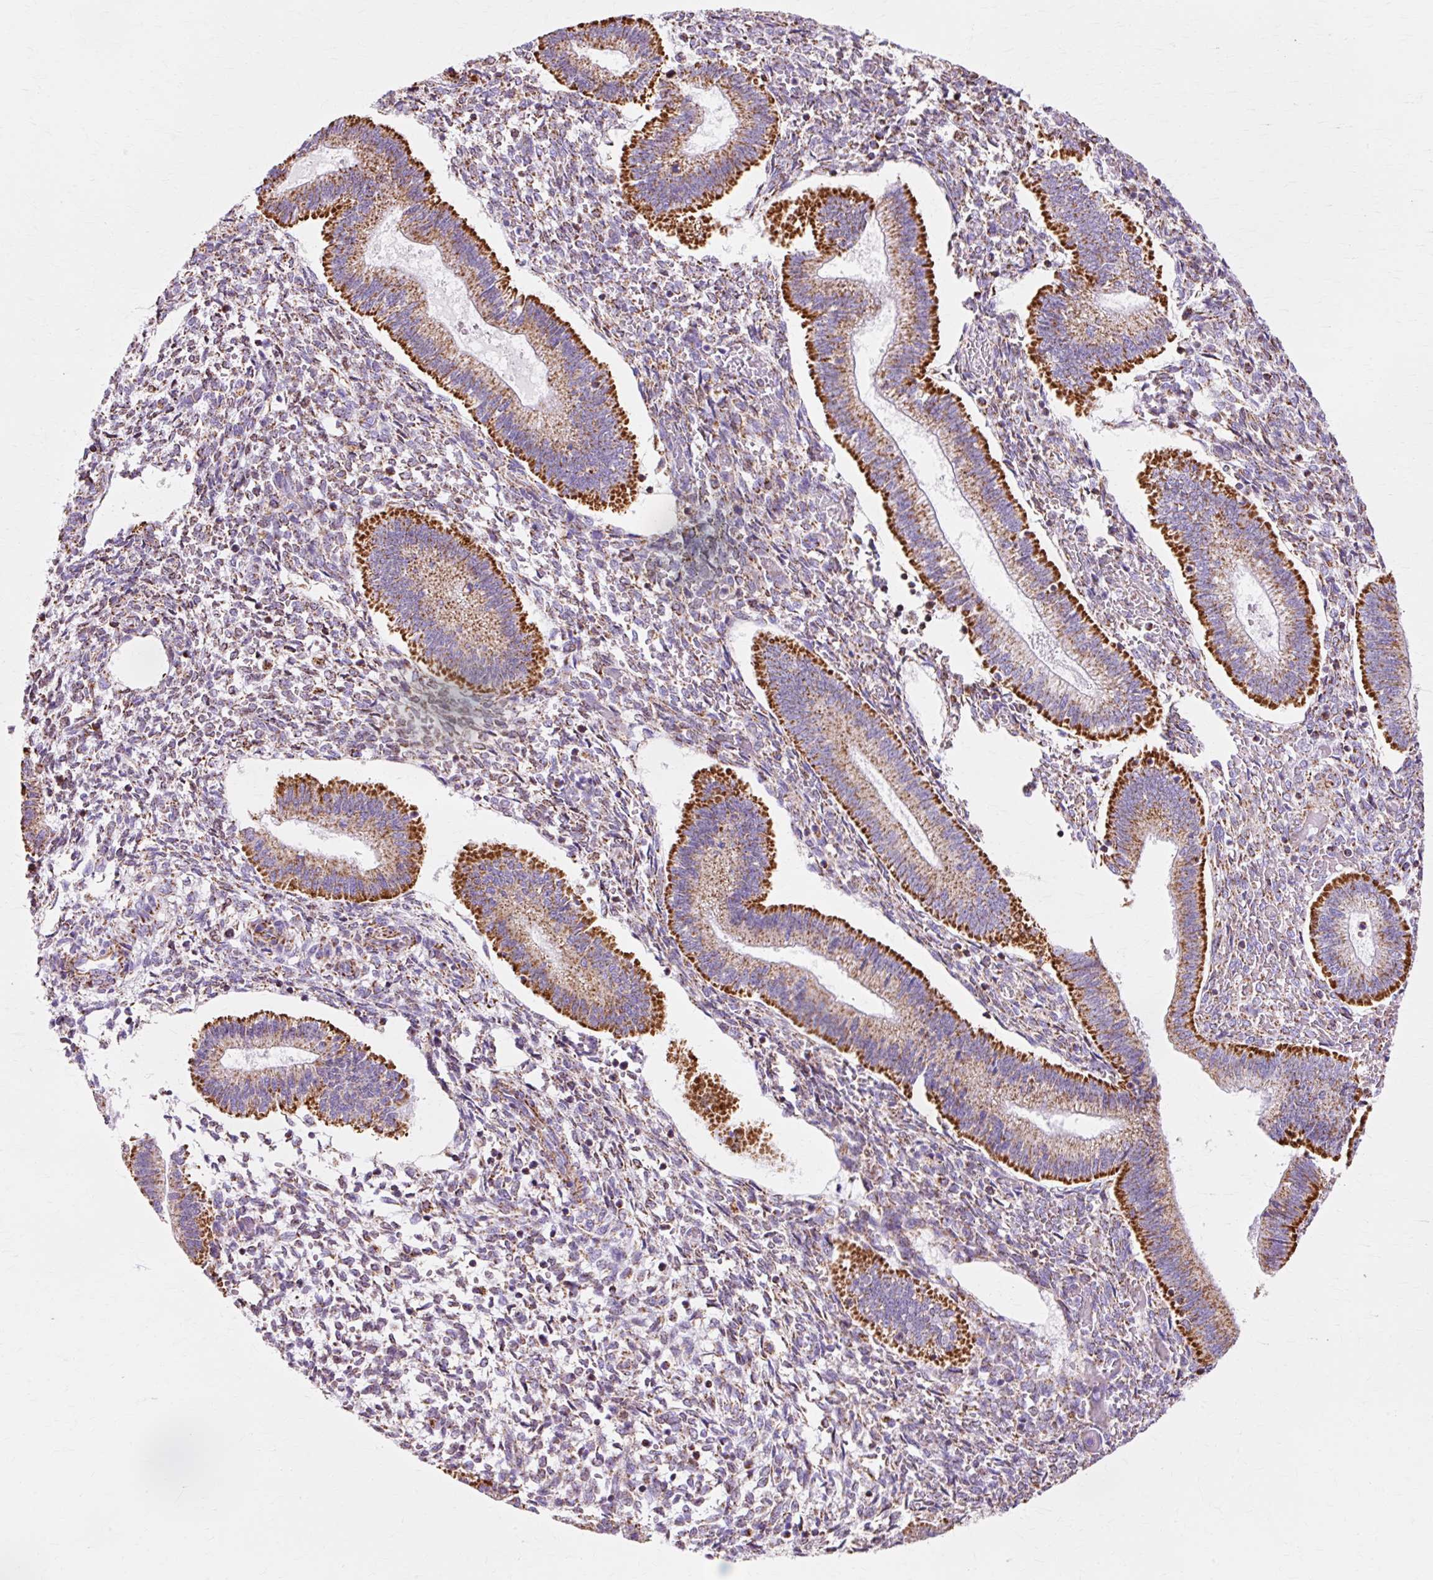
{"staining": {"intensity": "weak", "quantity": "25%-75%", "location": "cytoplasmic/membranous"}, "tissue": "endometrium", "cell_type": "Cells in endometrial stroma", "image_type": "normal", "snomed": [{"axis": "morphology", "description": "Normal tissue, NOS"}, {"axis": "topography", "description": "Endometrium"}], "caption": "Benign endometrium was stained to show a protein in brown. There is low levels of weak cytoplasmic/membranous staining in approximately 25%-75% of cells in endometrial stroma. (Stains: DAB (3,3'-diaminobenzidine) in brown, nuclei in blue, Microscopy: brightfield microscopy at high magnification).", "gene": "ATP5PO", "patient": {"sex": "female", "age": 25}}